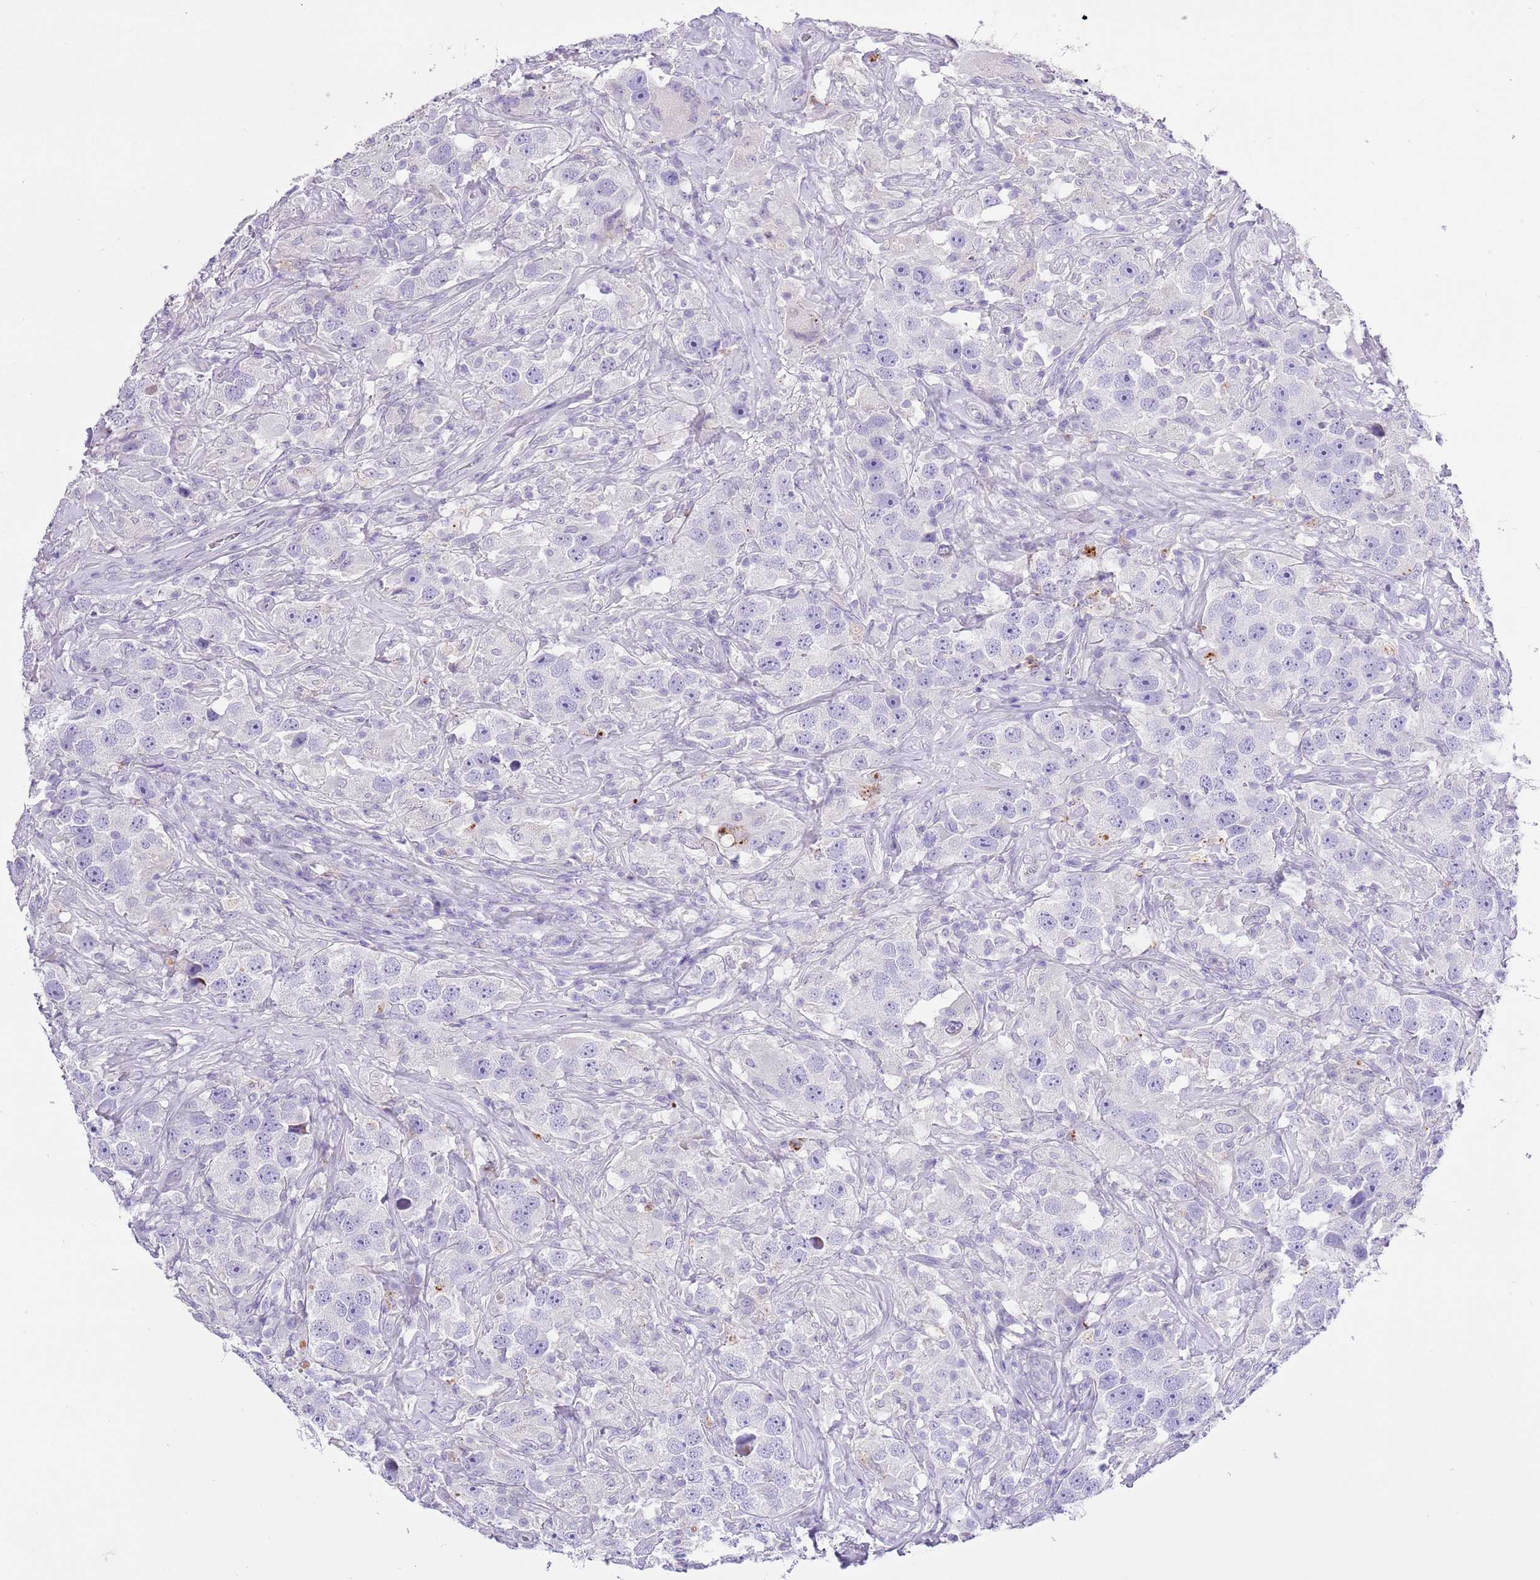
{"staining": {"intensity": "negative", "quantity": "none", "location": "none"}, "tissue": "testis cancer", "cell_type": "Tumor cells", "image_type": "cancer", "snomed": [{"axis": "morphology", "description": "Seminoma, NOS"}, {"axis": "topography", "description": "Testis"}], "caption": "A high-resolution photomicrograph shows immunohistochemistry staining of seminoma (testis), which shows no significant positivity in tumor cells.", "gene": "OR2Z1", "patient": {"sex": "male", "age": 49}}